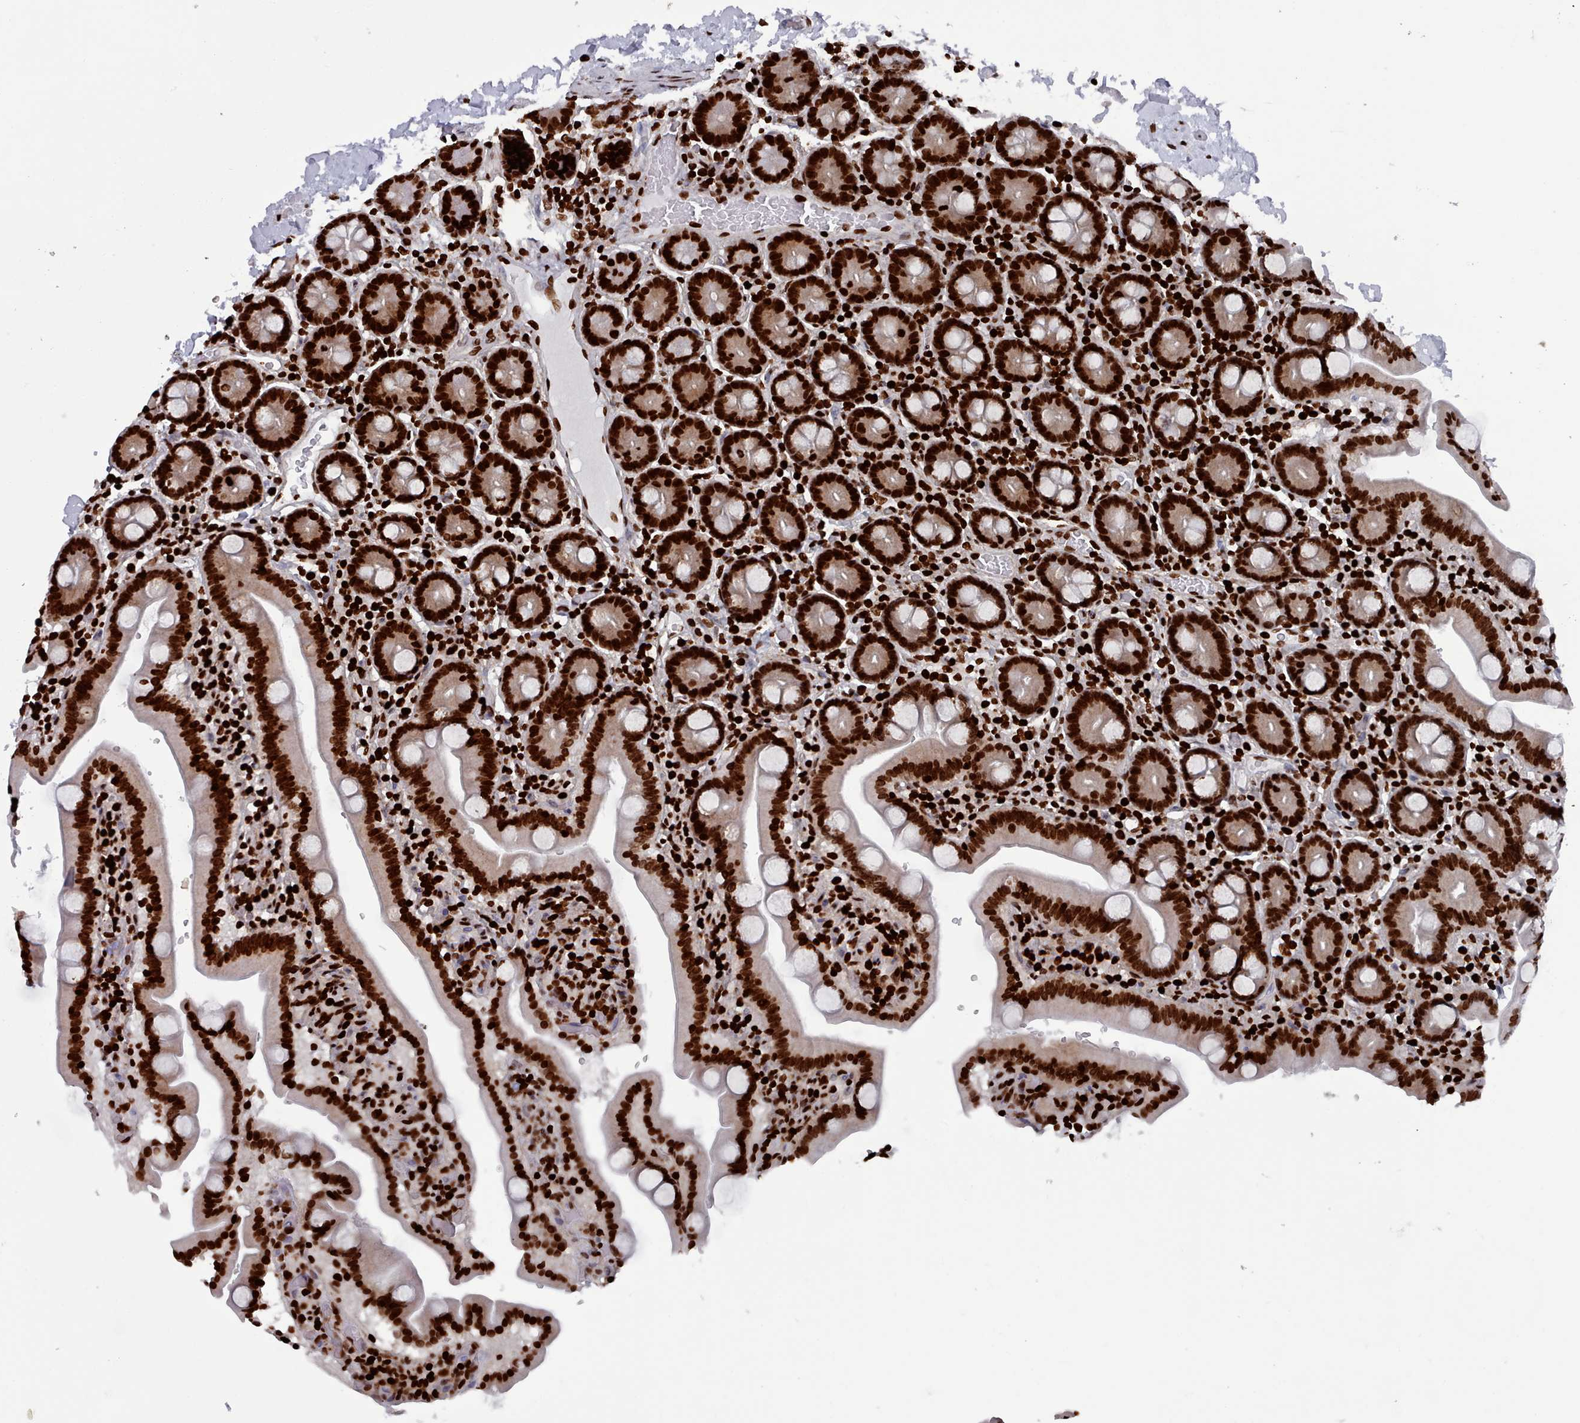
{"staining": {"intensity": "strong", "quantity": ">75%", "location": "nuclear"}, "tissue": "duodenum", "cell_type": "Glandular cells", "image_type": "normal", "snomed": [{"axis": "morphology", "description": "Normal tissue, NOS"}, {"axis": "topography", "description": "Duodenum"}], "caption": "This is an image of immunohistochemistry (IHC) staining of unremarkable duodenum, which shows strong expression in the nuclear of glandular cells.", "gene": "PCDHB11", "patient": {"sex": "male", "age": 55}}